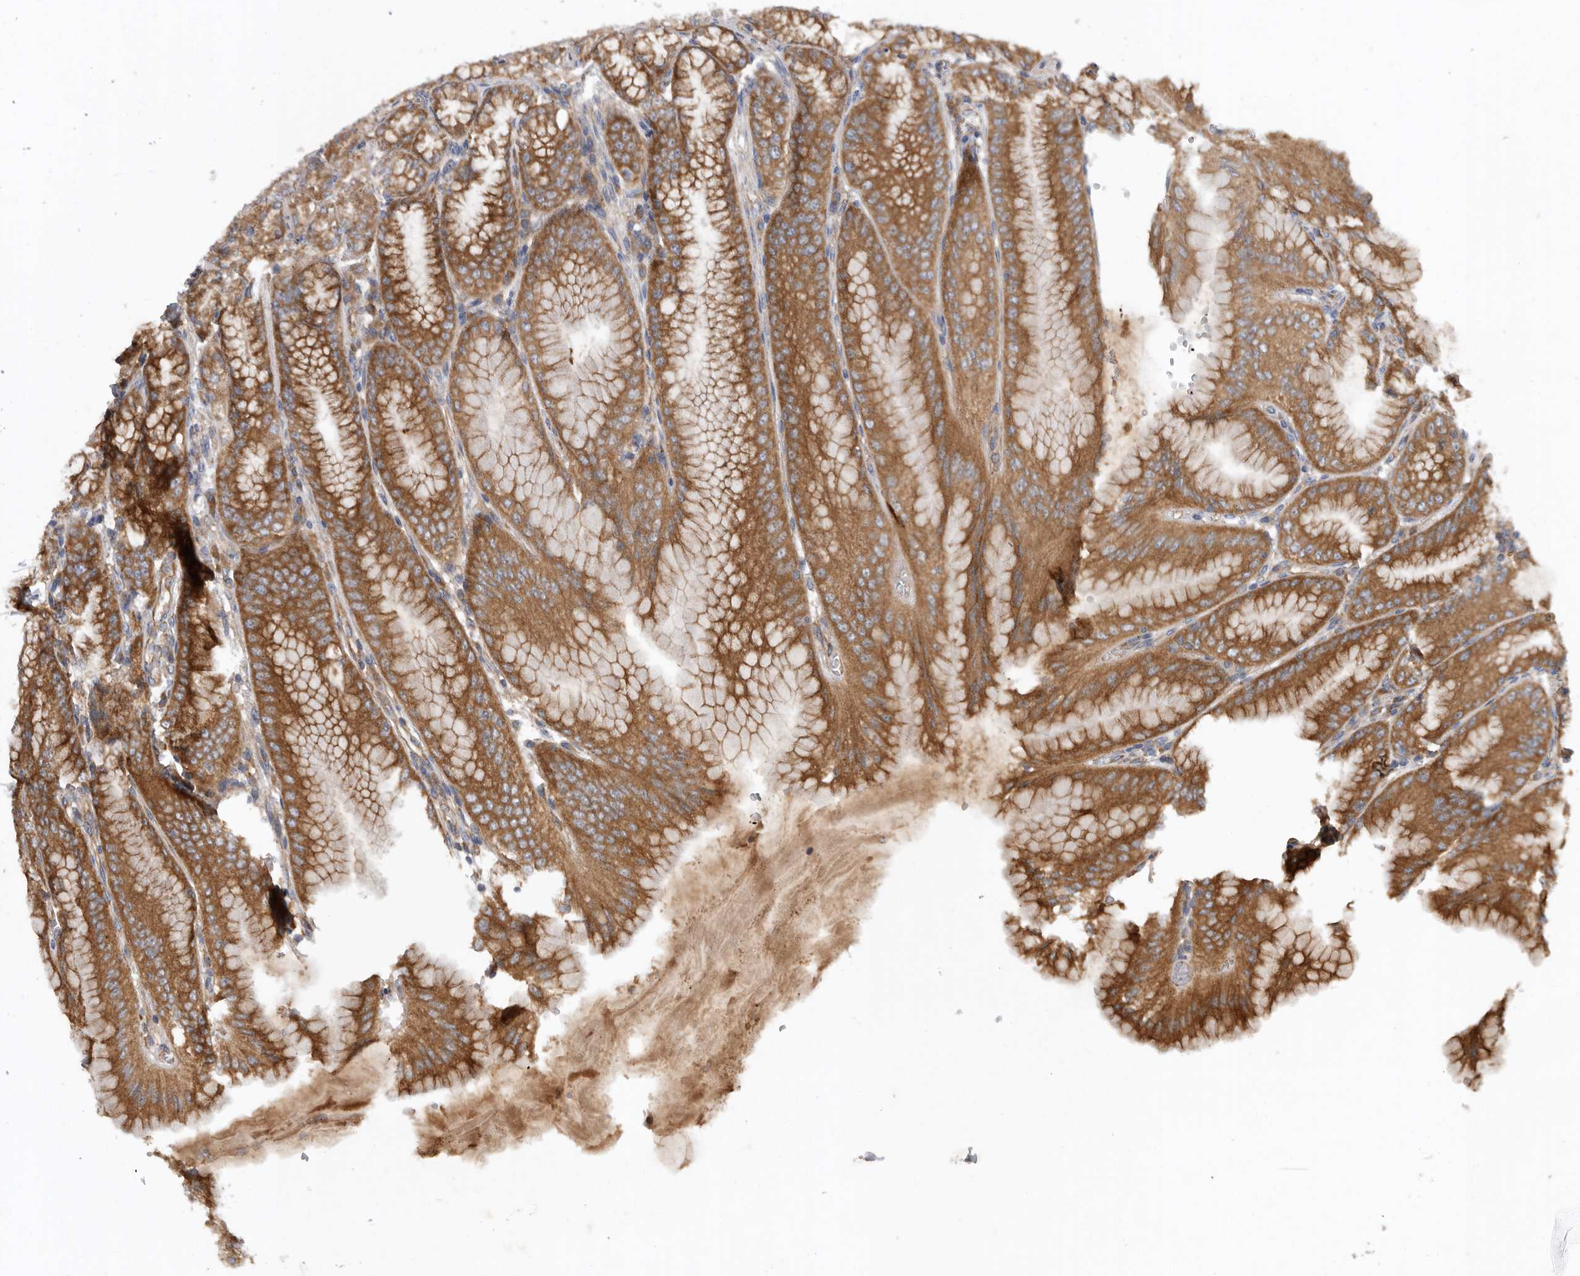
{"staining": {"intensity": "strong", "quantity": ">75%", "location": "cytoplasmic/membranous"}, "tissue": "stomach", "cell_type": "Glandular cells", "image_type": "normal", "snomed": [{"axis": "morphology", "description": "Normal tissue, NOS"}, {"axis": "topography", "description": "Stomach, lower"}], "caption": "A brown stain labels strong cytoplasmic/membranous staining of a protein in glandular cells of unremarkable stomach.", "gene": "C1orf109", "patient": {"sex": "male", "age": 71}}